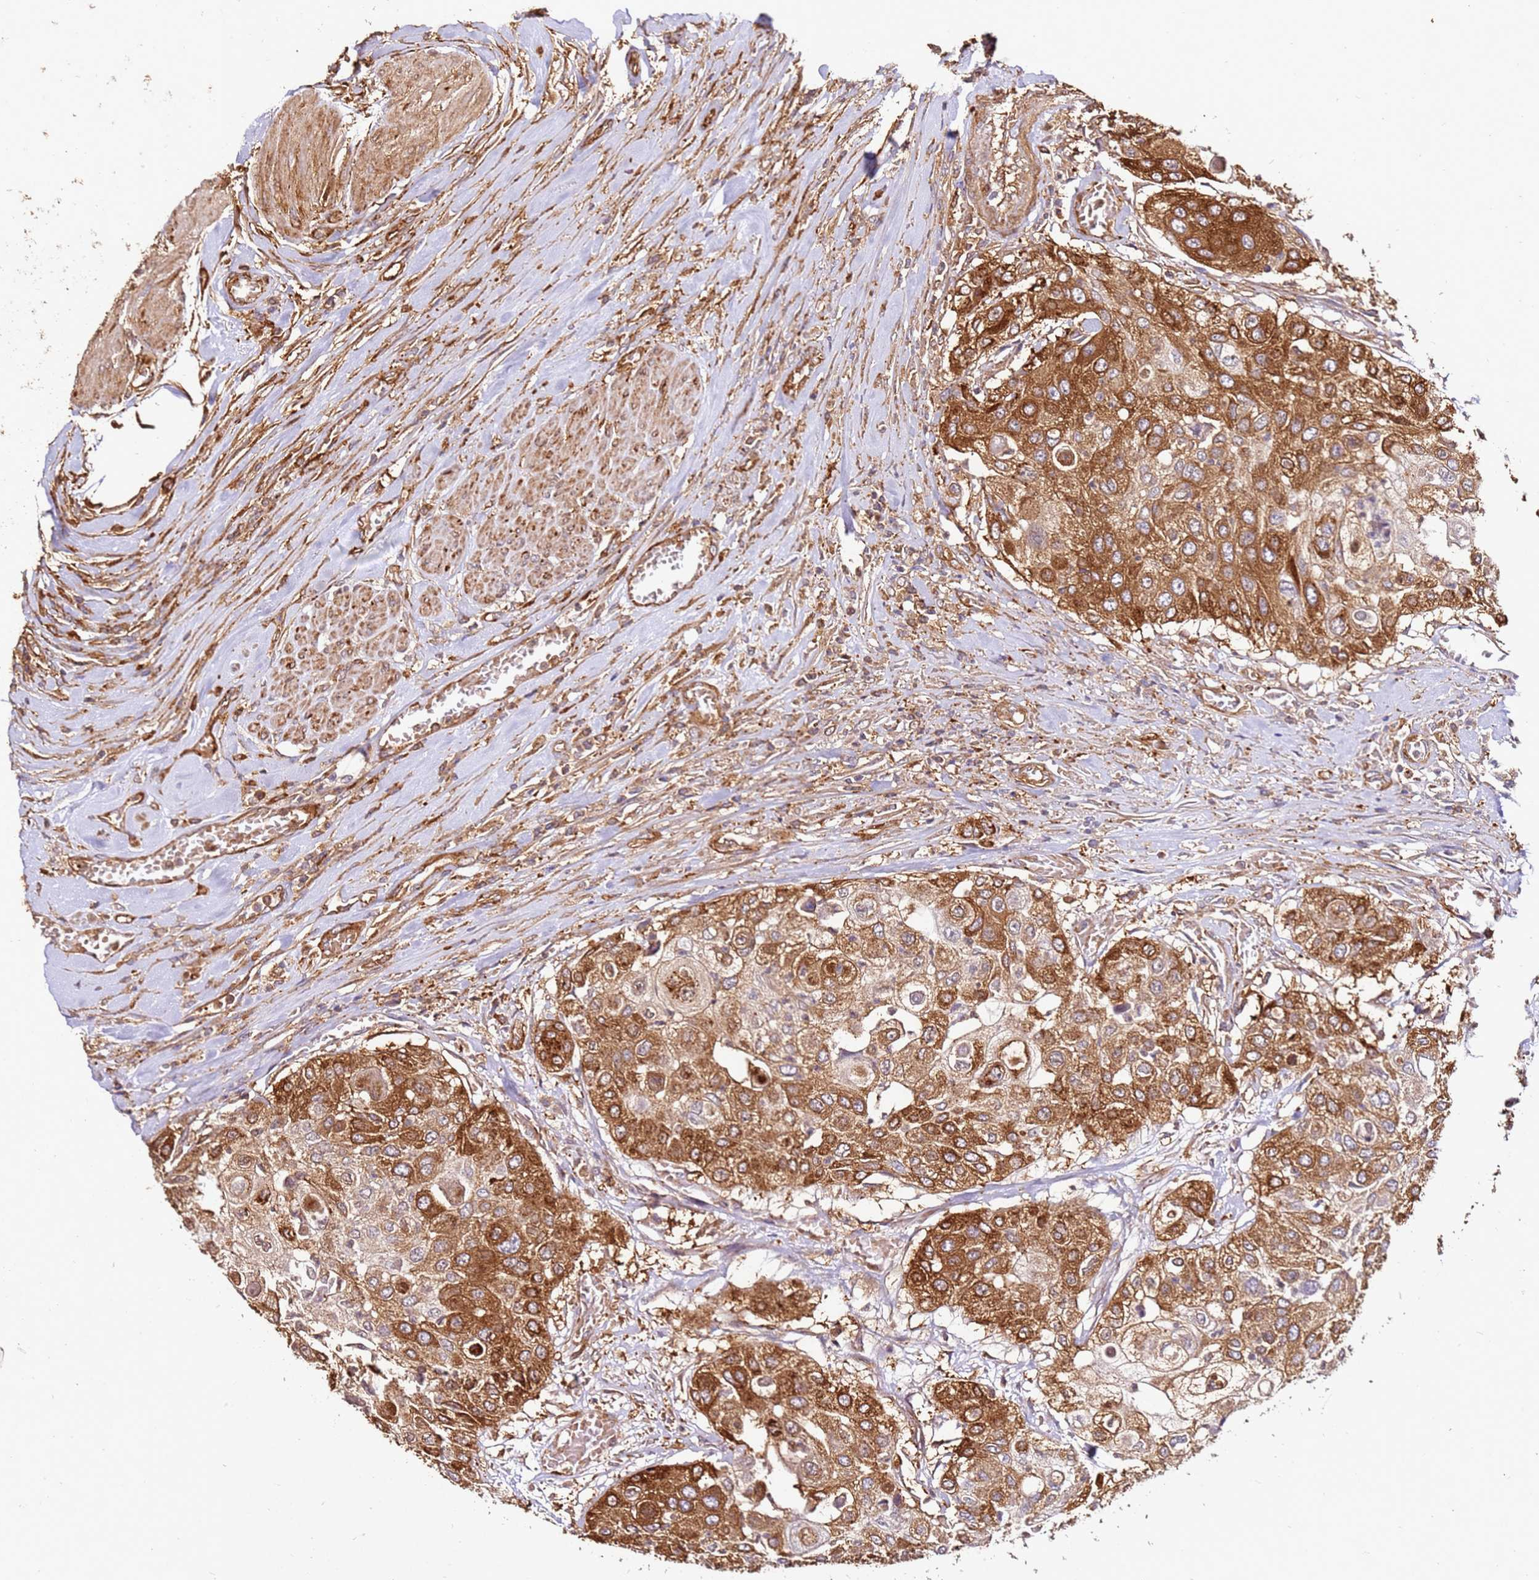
{"staining": {"intensity": "strong", "quantity": ">75%", "location": "cytoplasmic/membranous"}, "tissue": "urothelial cancer", "cell_type": "Tumor cells", "image_type": "cancer", "snomed": [{"axis": "morphology", "description": "Urothelial carcinoma, High grade"}, {"axis": "topography", "description": "Urinary bladder"}], "caption": "Urothelial carcinoma (high-grade) tissue shows strong cytoplasmic/membranous expression in approximately >75% of tumor cells, visualized by immunohistochemistry. Using DAB (3,3'-diaminobenzidine) (brown) and hematoxylin (blue) stains, captured at high magnification using brightfield microscopy.", "gene": "DVL3", "patient": {"sex": "female", "age": 79}}